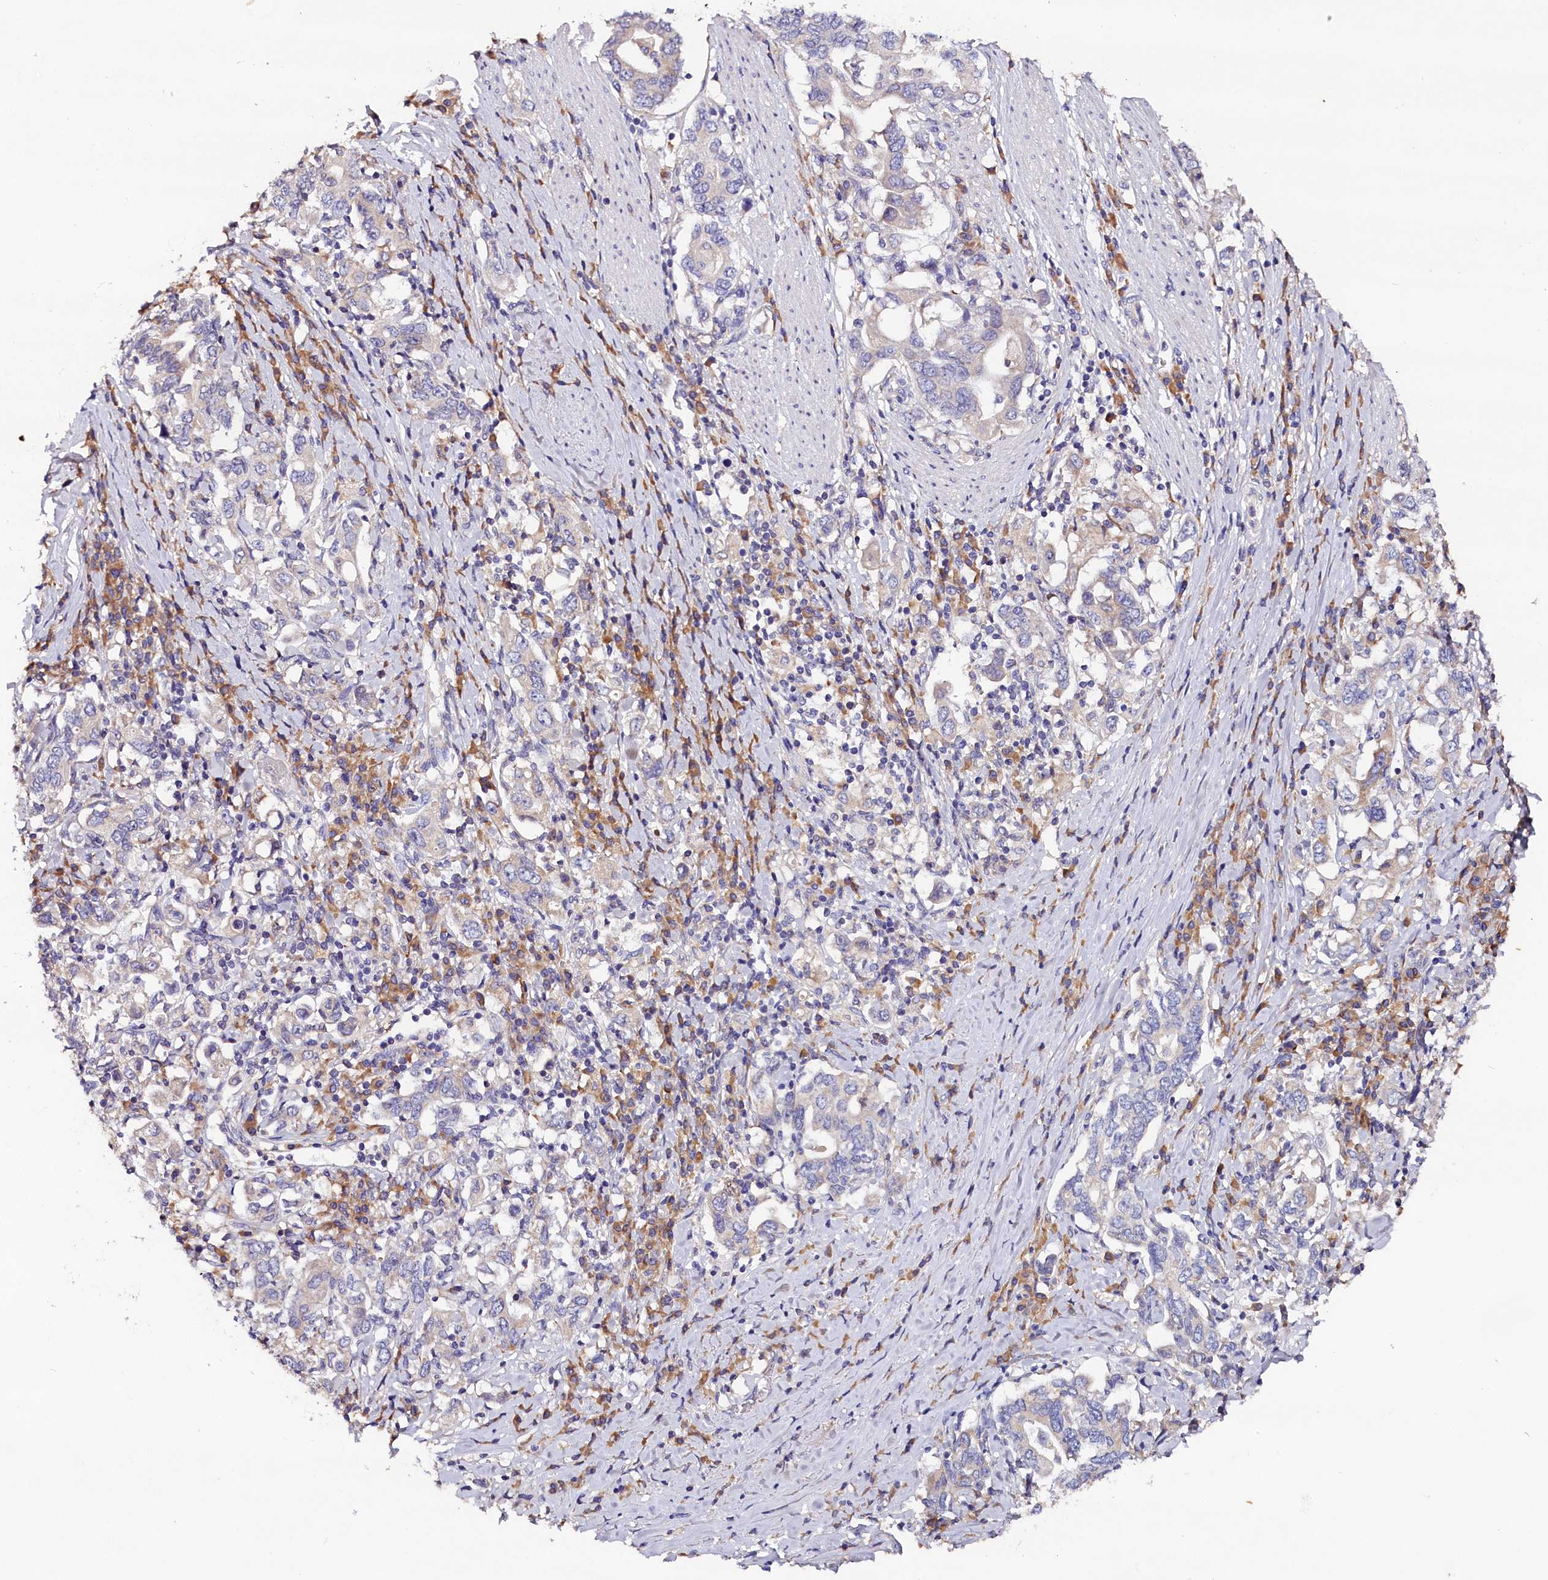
{"staining": {"intensity": "negative", "quantity": "none", "location": "none"}, "tissue": "stomach cancer", "cell_type": "Tumor cells", "image_type": "cancer", "snomed": [{"axis": "morphology", "description": "Adenocarcinoma, NOS"}, {"axis": "topography", "description": "Stomach, upper"}, {"axis": "topography", "description": "Stomach"}], "caption": "Tumor cells show no significant protein staining in adenocarcinoma (stomach).", "gene": "ST7L", "patient": {"sex": "male", "age": 62}}